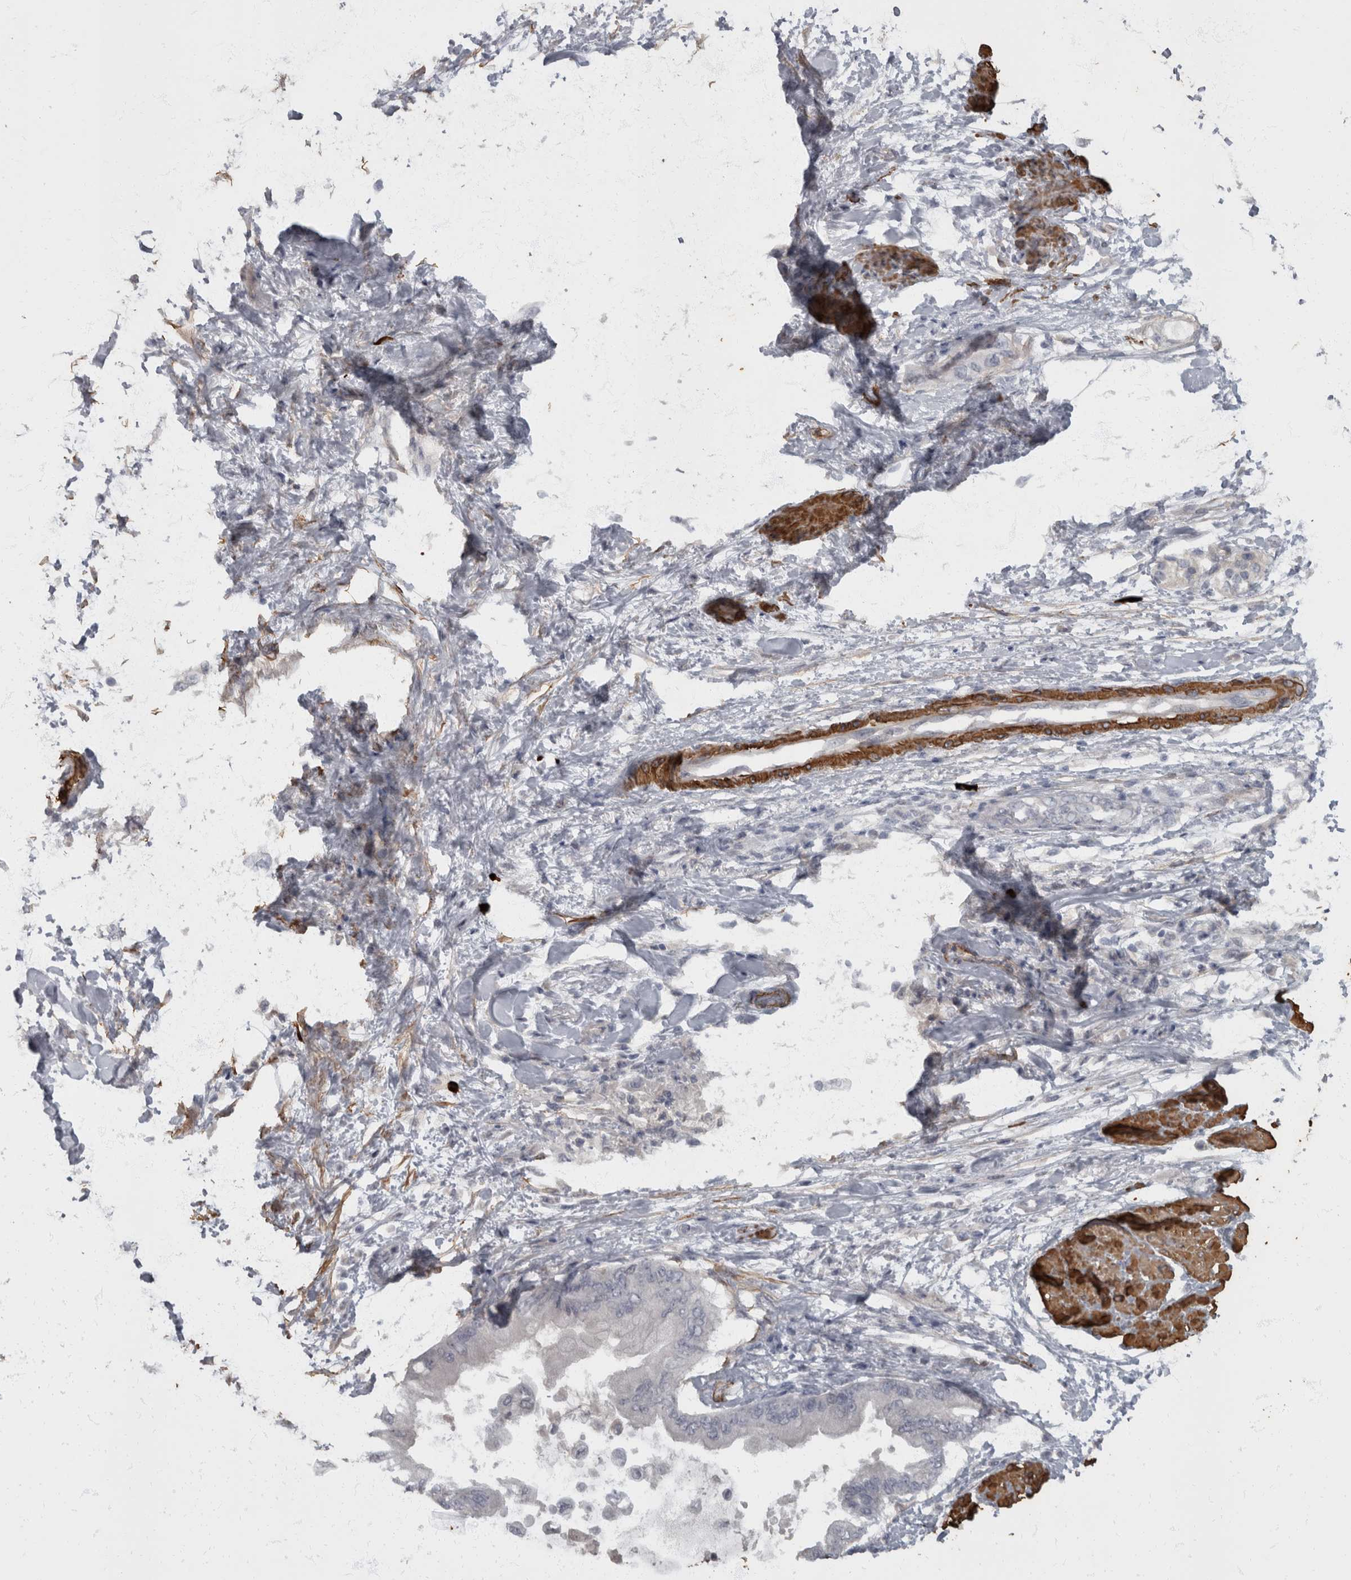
{"staining": {"intensity": "negative", "quantity": "none", "location": "none"}, "tissue": "pancreatic cancer", "cell_type": "Tumor cells", "image_type": "cancer", "snomed": [{"axis": "morphology", "description": "Normal tissue, NOS"}, {"axis": "morphology", "description": "Adenocarcinoma, NOS"}, {"axis": "topography", "description": "Pancreas"}, {"axis": "topography", "description": "Duodenum"}], "caption": "Immunohistochemical staining of human adenocarcinoma (pancreatic) shows no significant staining in tumor cells. (Stains: DAB IHC with hematoxylin counter stain, Microscopy: brightfield microscopy at high magnification).", "gene": "MASTL", "patient": {"sex": "female", "age": 60}}